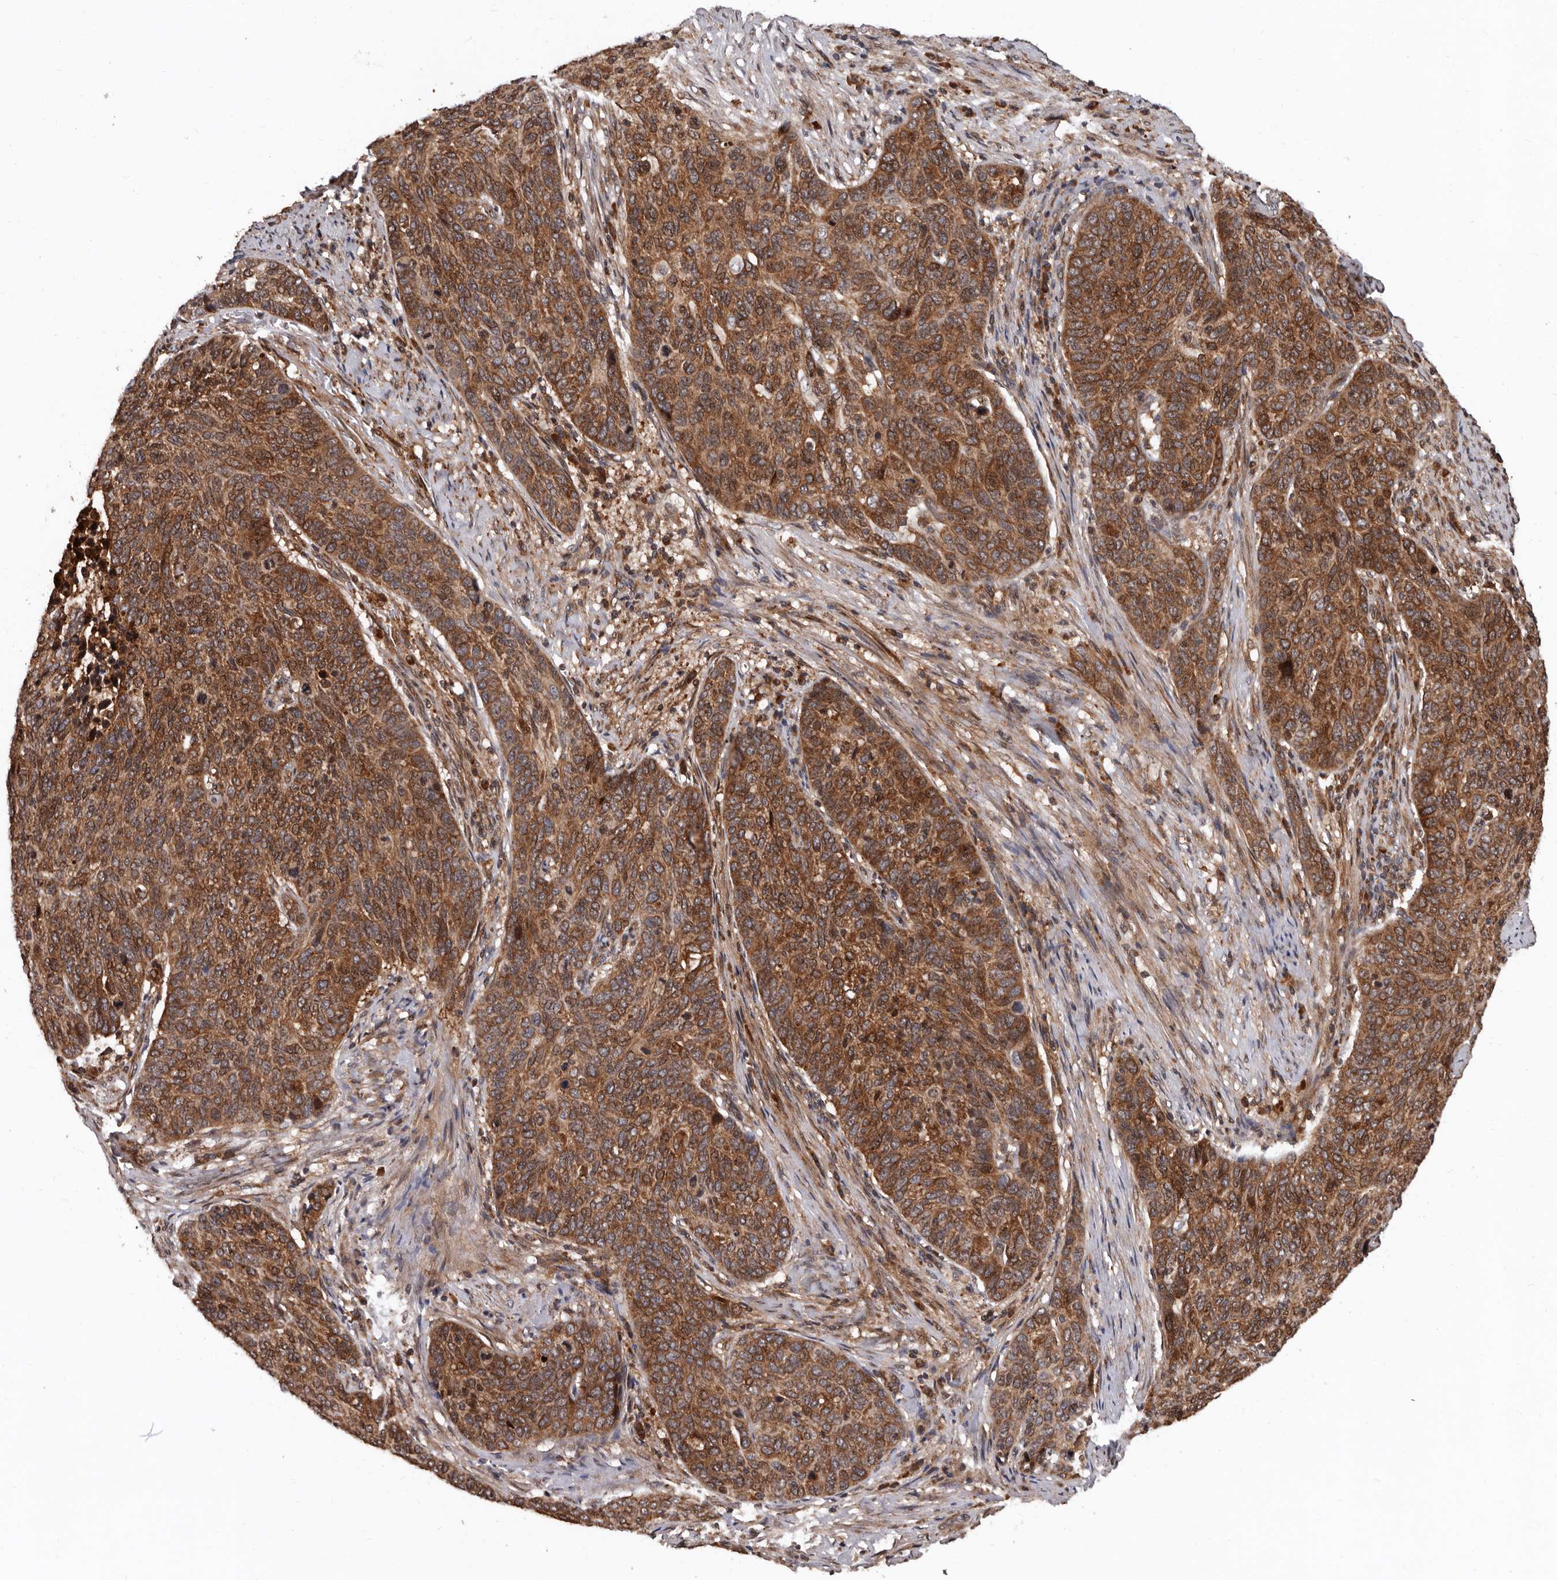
{"staining": {"intensity": "moderate", "quantity": ">75%", "location": "cytoplasmic/membranous"}, "tissue": "cervical cancer", "cell_type": "Tumor cells", "image_type": "cancer", "snomed": [{"axis": "morphology", "description": "Squamous cell carcinoma, NOS"}, {"axis": "topography", "description": "Cervix"}], "caption": "About >75% of tumor cells in squamous cell carcinoma (cervical) display moderate cytoplasmic/membranous protein positivity as visualized by brown immunohistochemical staining.", "gene": "WEE2", "patient": {"sex": "female", "age": 60}}